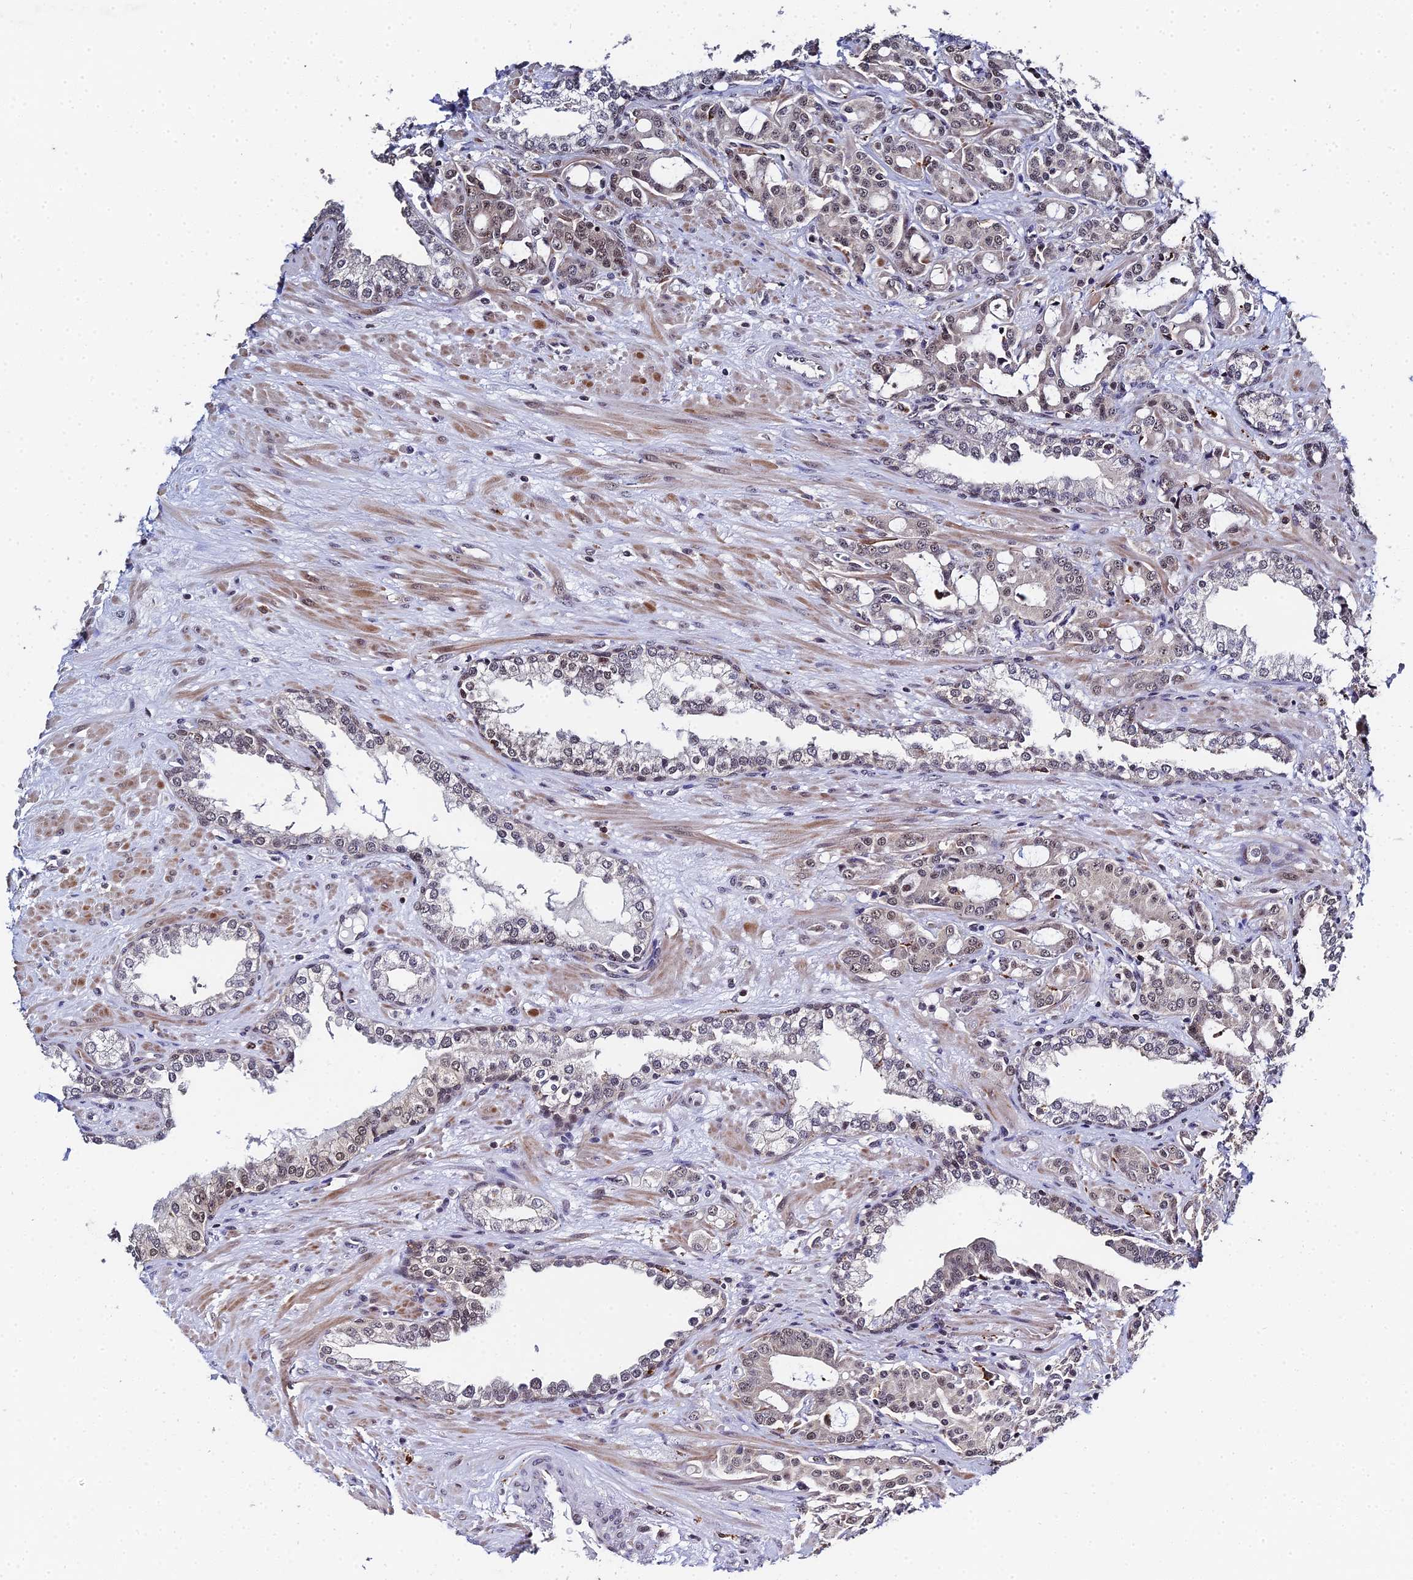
{"staining": {"intensity": "weak", "quantity": "25%-75%", "location": "nuclear"}, "tissue": "prostate cancer", "cell_type": "Tumor cells", "image_type": "cancer", "snomed": [{"axis": "morphology", "description": "Adenocarcinoma, High grade"}, {"axis": "topography", "description": "Prostate"}], "caption": "High-magnification brightfield microscopy of prostate cancer (adenocarcinoma (high-grade)) stained with DAB (3,3'-diaminobenzidine) (brown) and counterstained with hematoxylin (blue). tumor cells exhibit weak nuclear expression is appreciated in approximately25%-75% of cells.", "gene": "MAGOHB", "patient": {"sex": "male", "age": 72}}